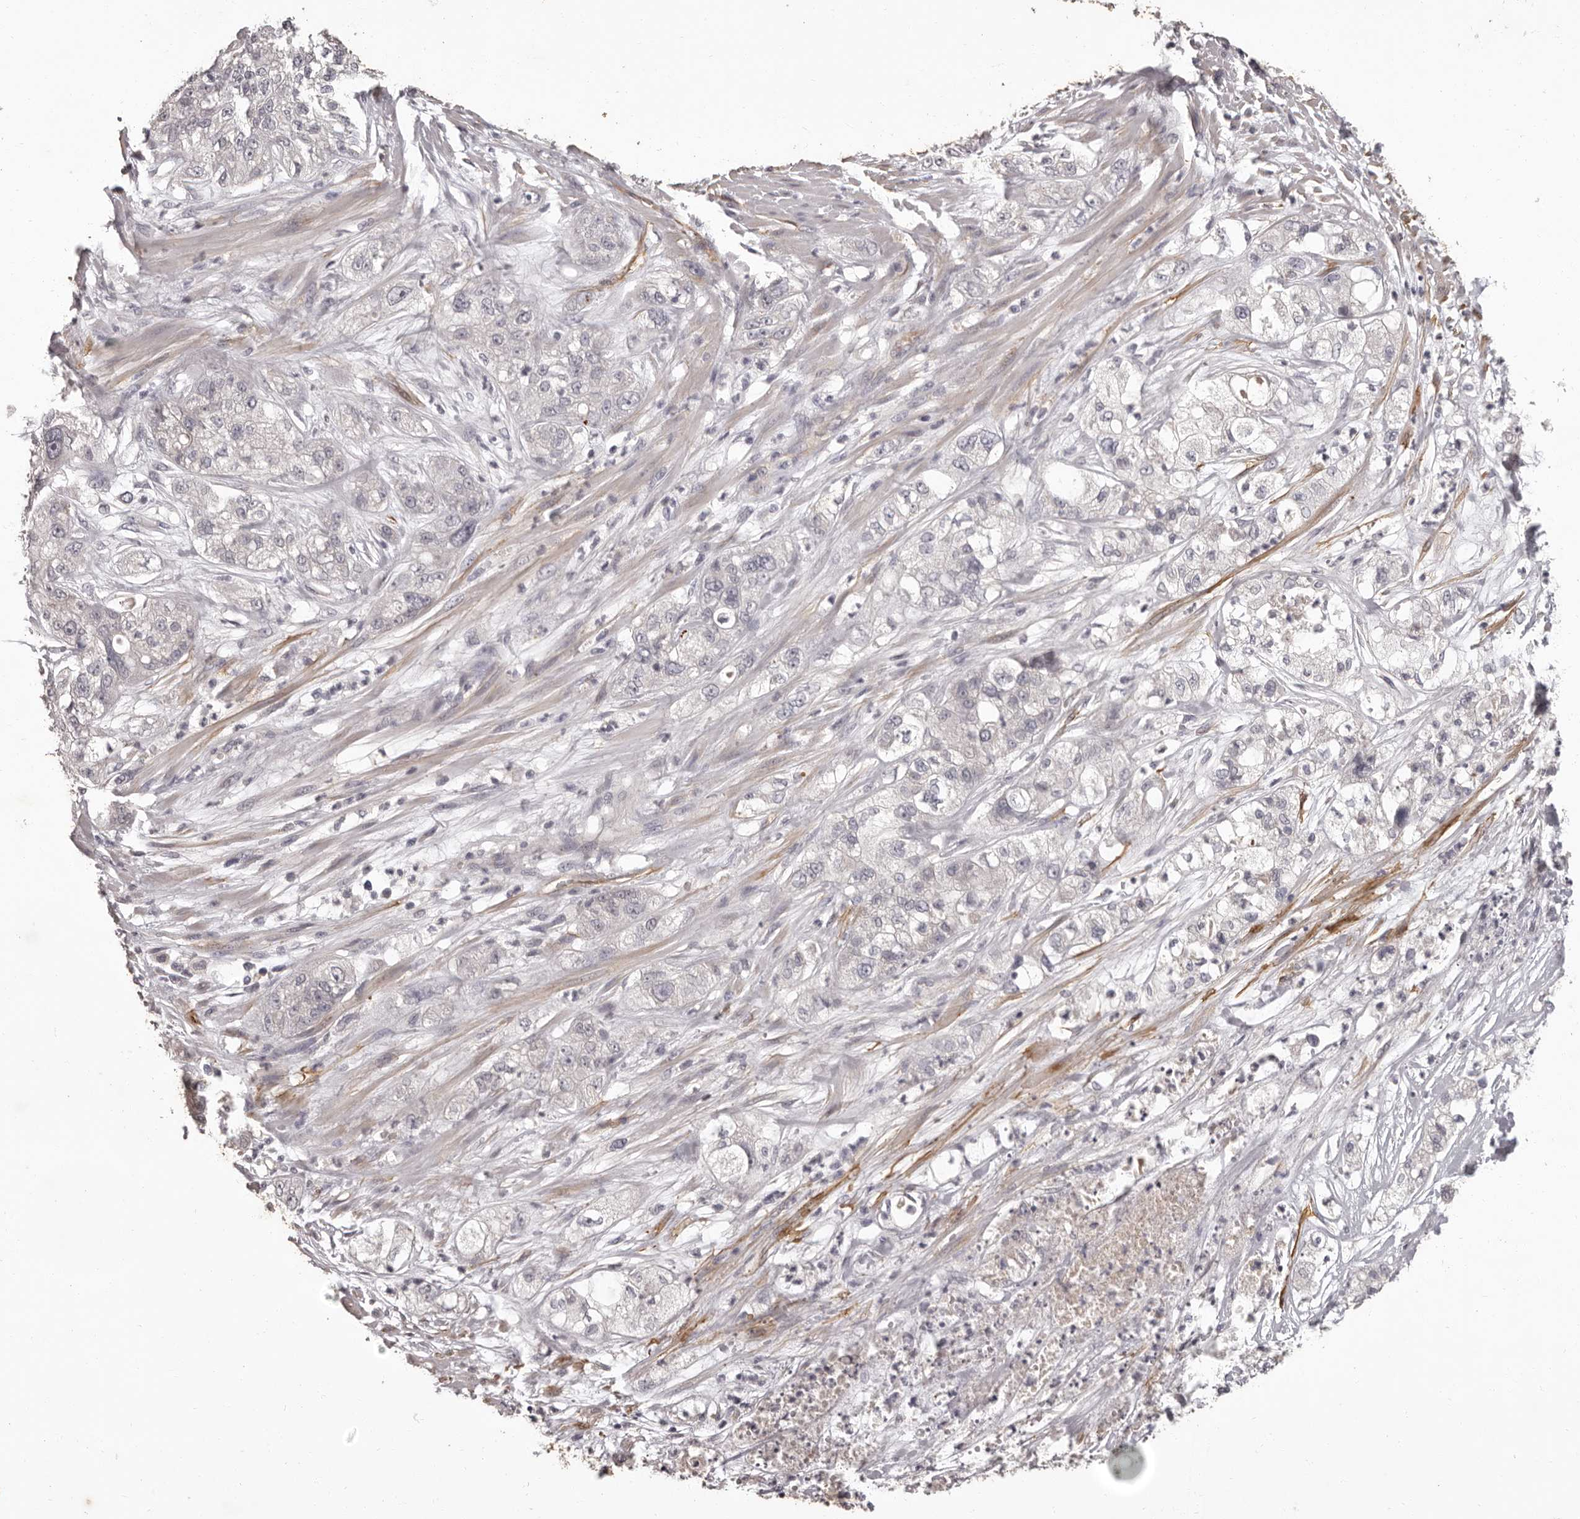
{"staining": {"intensity": "negative", "quantity": "none", "location": "none"}, "tissue": "pancreatic cancer", "cell_type": "Tumor cells", "image_type": "cancer", "snomed": [{"axis": "morphology", "description": "Adenocarcinoma, NOS"}, {"axis": "topography", "description": "Pancreas"}], "caption": "An immunohistochemistry image of pancreatic adenocarcinoma is shown. There is no staining in tumor cells of pancreatic adenocarcinoma.", "gene": "GPR78", "patient": {"sex": "female", "age": 78}}